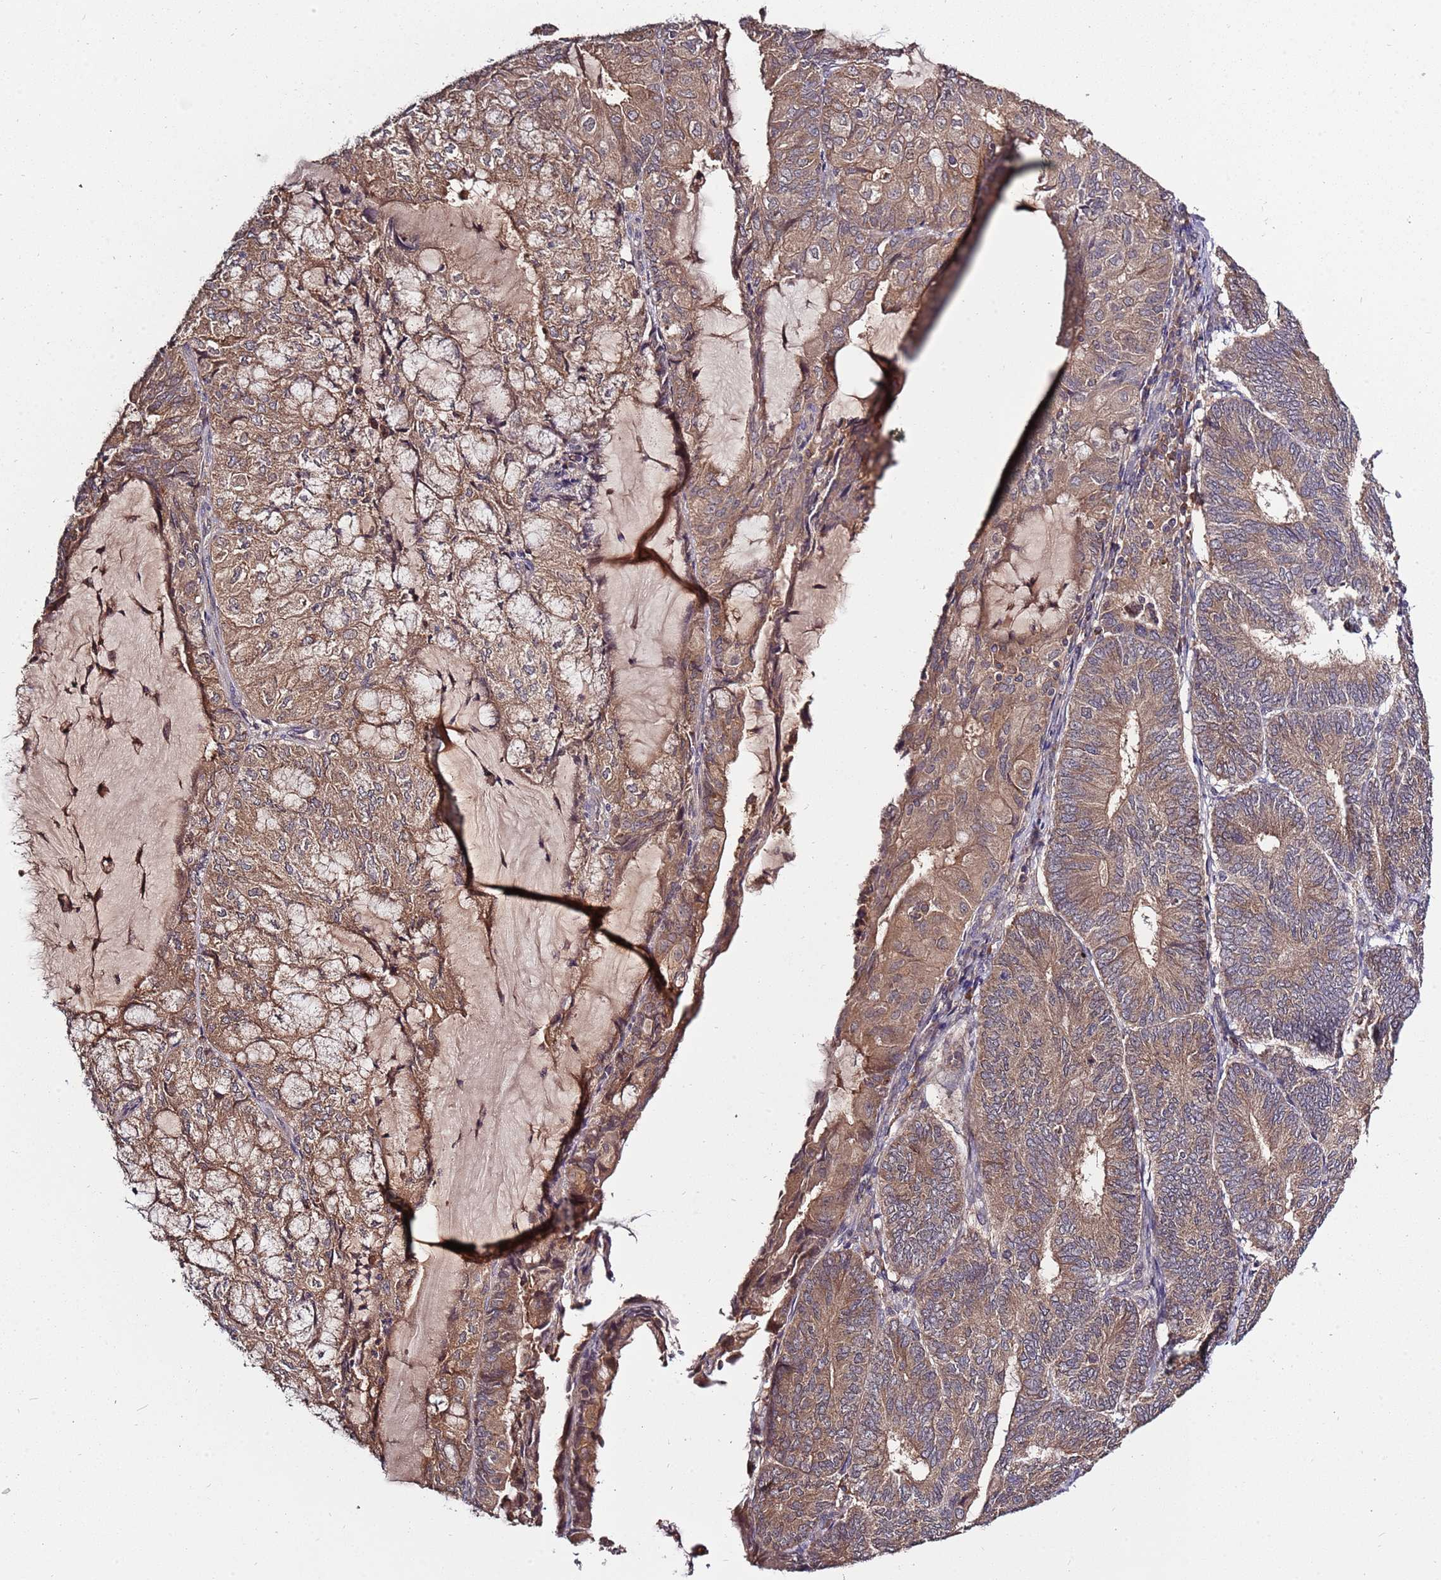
{"staining": {"intensity": "moderate", "quantity": ">75%", "location": "cytoplasmic/membranous"}, "tissue": "endometrial cancer", "cell_type": "Tumor cells", "image_type": "cancer", "snomed": [{"axis": "morphology", "description": "Adenocarcinoma, NOS"}, {"axis": "topography", "description": "Endometrium"}], "caption": "This micrograph reveals endometrial cancer (adenocarcinoma) stained with immunohistochemistry (IHC) to label a protein in brown. The cytoplasmic/membranous of tumor cells show moderate positivity for the protein. Nuclei are counter-stained blue.", "gene": "USP32", "patient": {"sex": "female", "age": 81}}